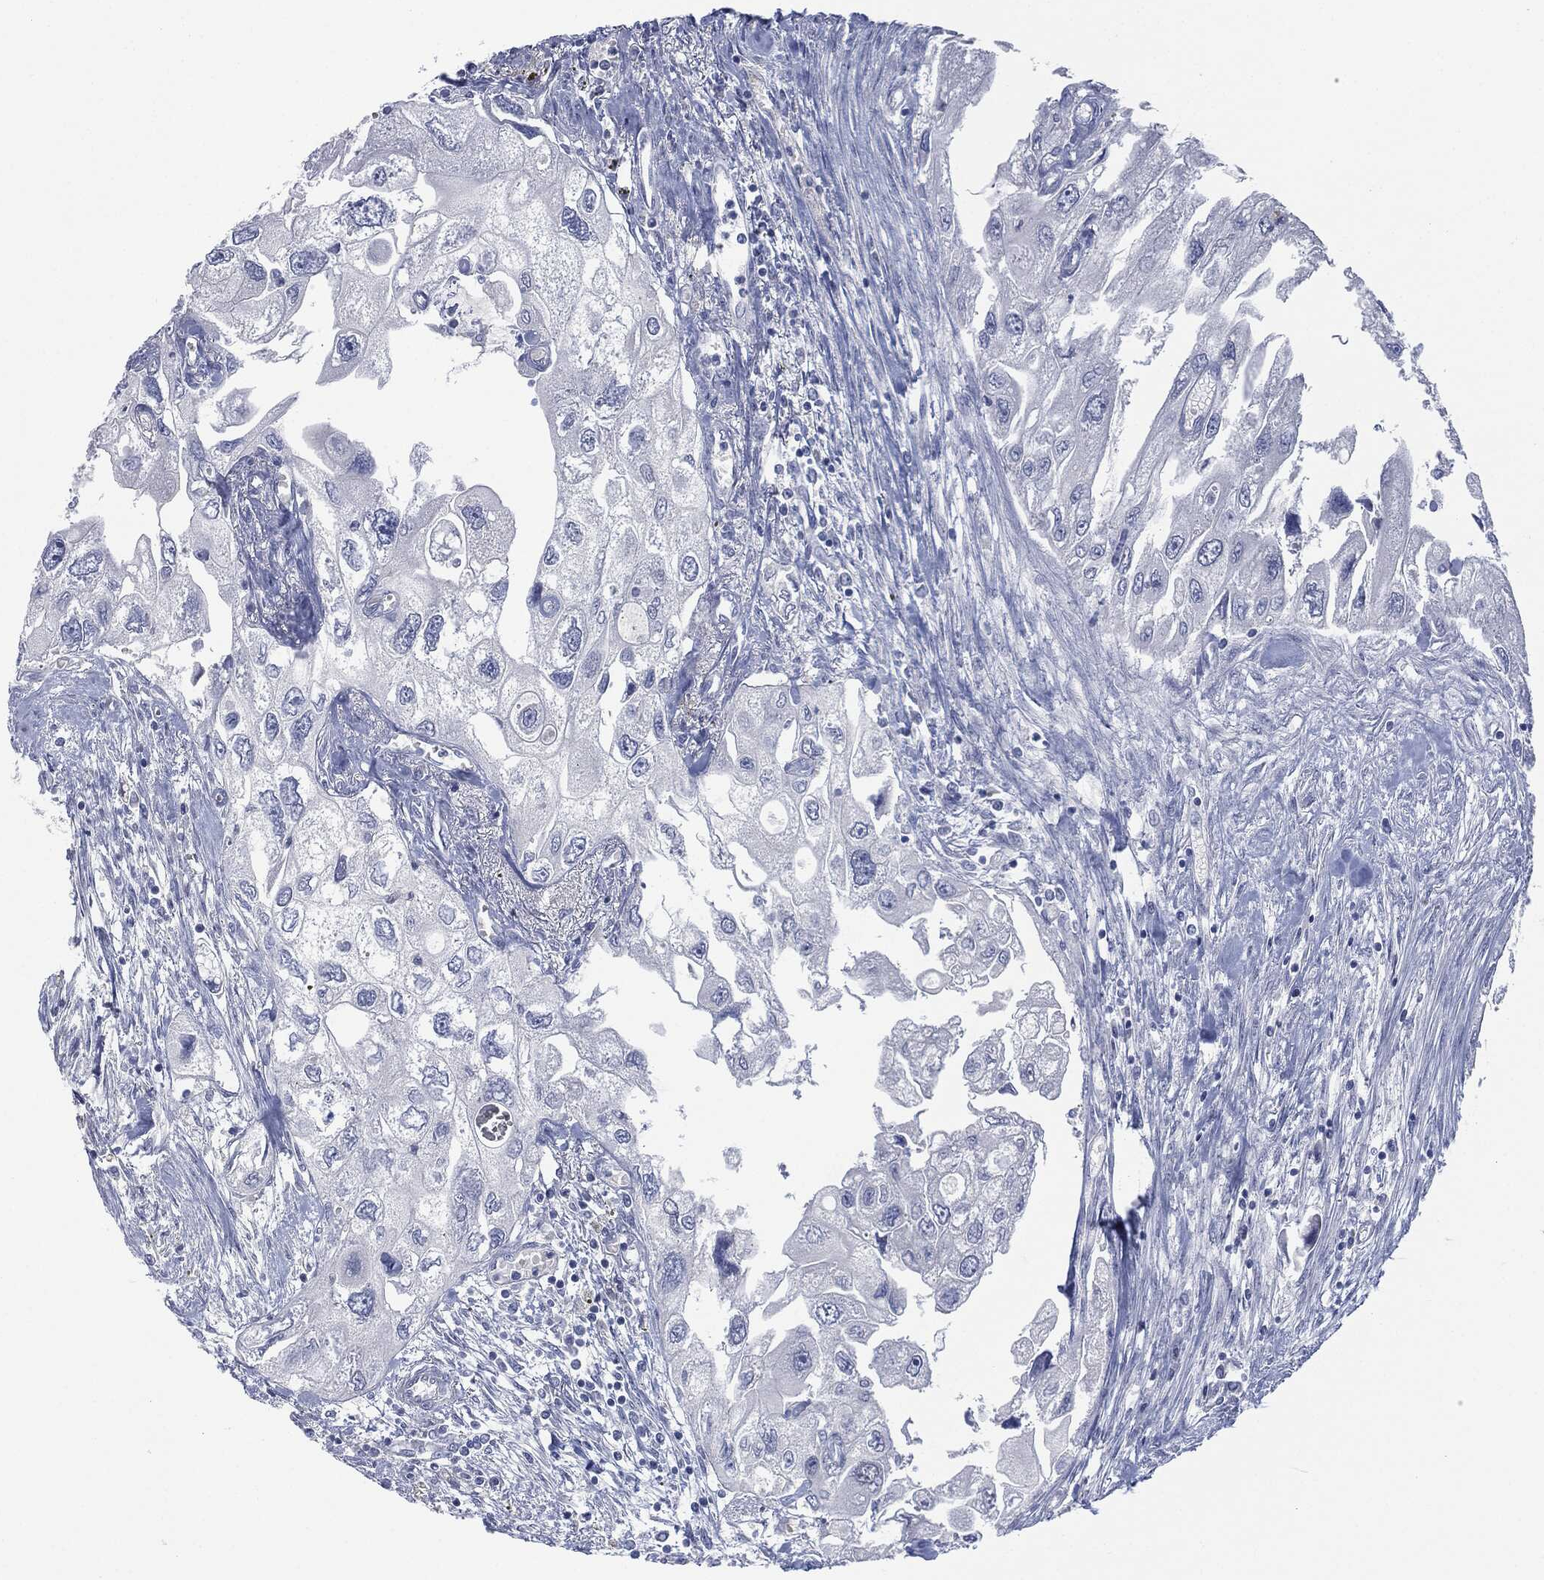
{"staining": {"intensity": "negative", "quantity": "none", "location": "none"}, "tissue": "urothelial cancer", "cell_type": "Tumor cells", "image_type": "cancer", "snomed": [{"axis": "morphology", "description": "Urothelial carcinoma, High grade"}, {"axis": "topography", "description": "Urinary bladder"}], "caption": "Tumor cells show no significant positivity in urothelial carcinoma (high-grade).", "gene": "MUC16", "patient": {"sex": "male", "age": 59}}